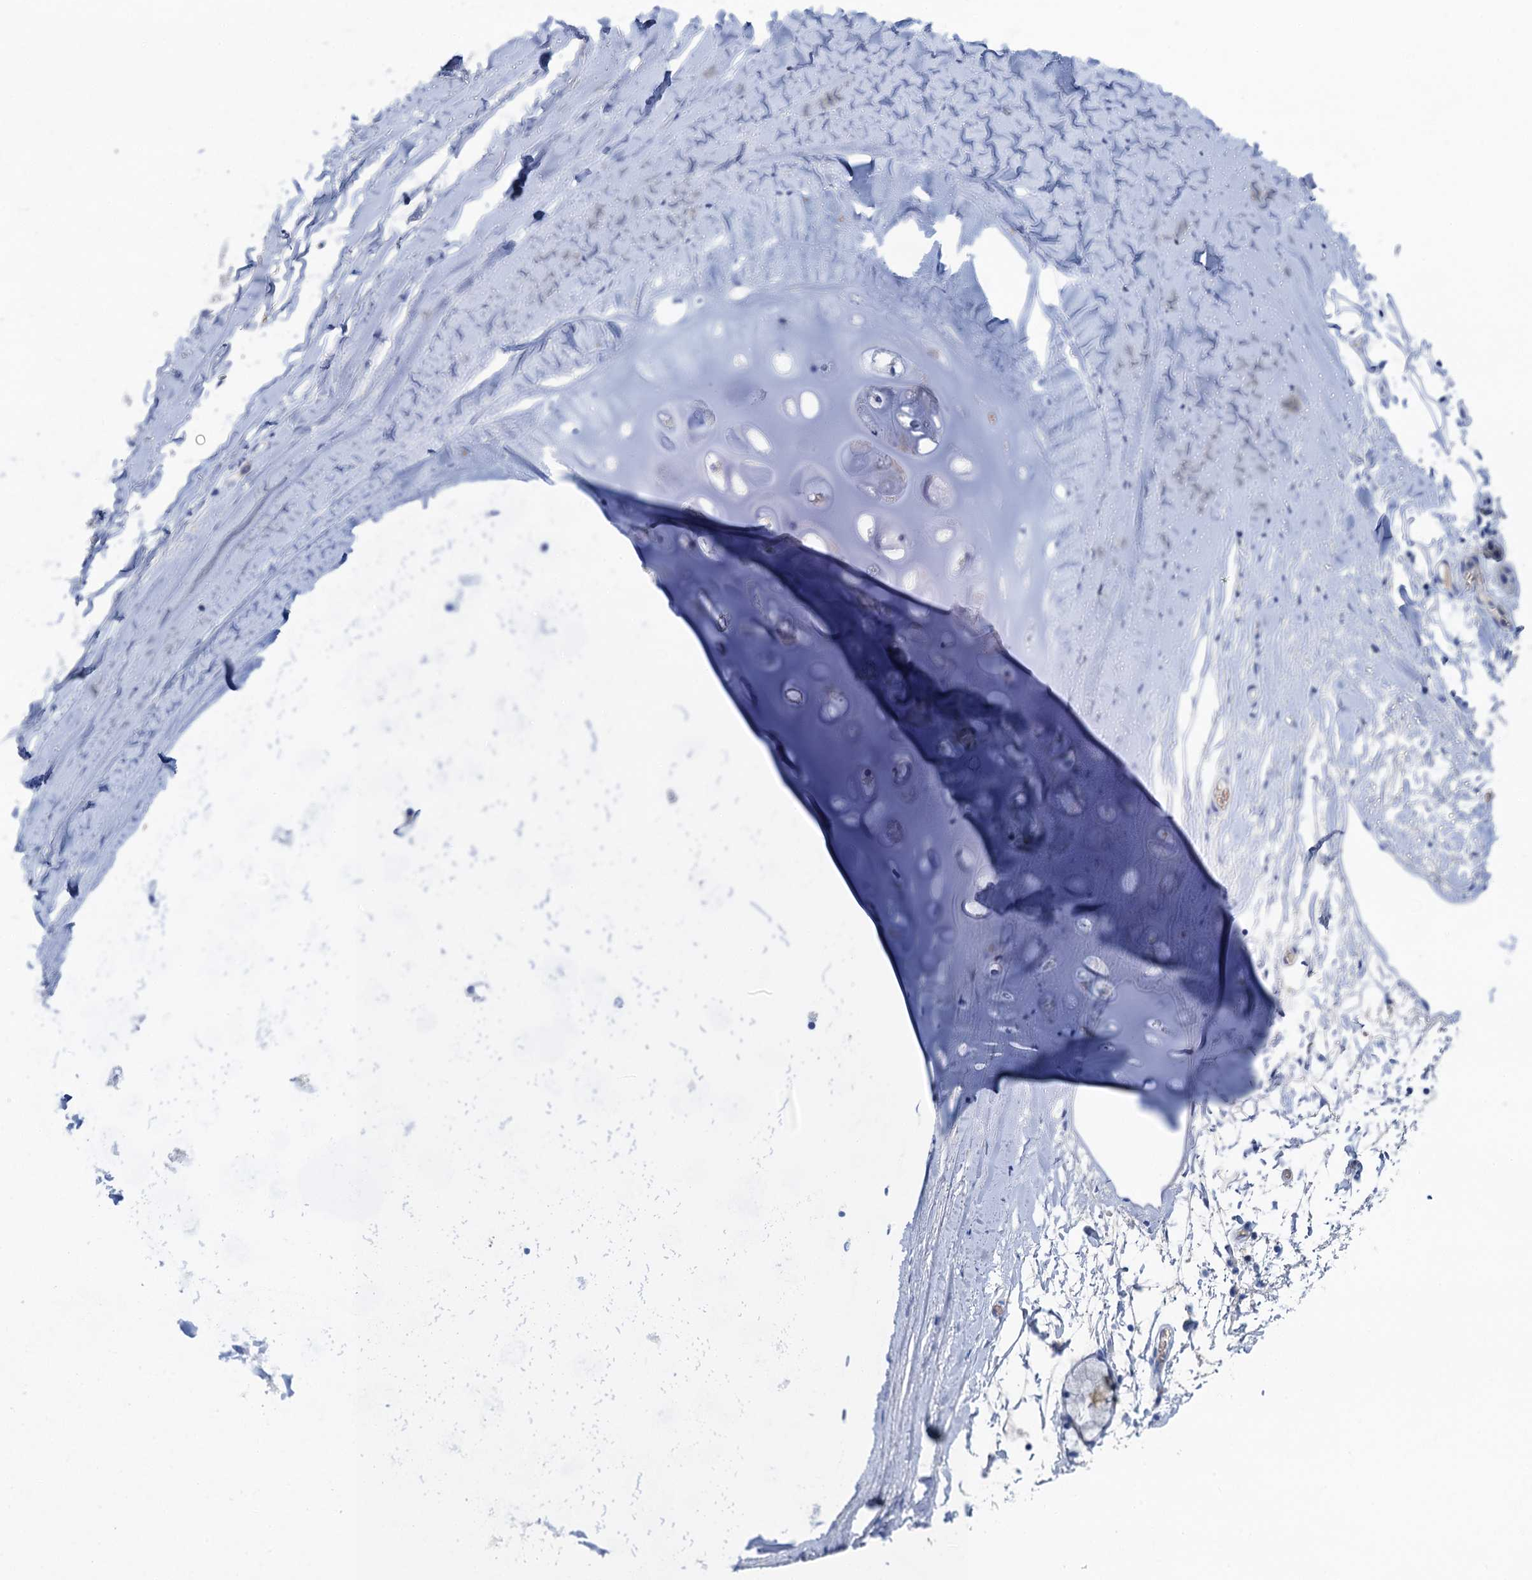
{"staining": {"intensity": "negative", "quantity": "none", "location": "none"}, "tissue": "adipose tissue", "cell_type": "Adipocytes", "image_type": "normal", "snomed": [{"axis": "morphology", "description": "Normal tissue, NOS"}, {"axis": "topography", "description": "Lymph node"}, {"axis": "topography", "description": "Bronchus"}], "caption": "The micrograph reveals no significant staining in adipocytes of adipose tissue.", "gene": "MYADML2", "patient": {"sex": "male", "age": 63}}